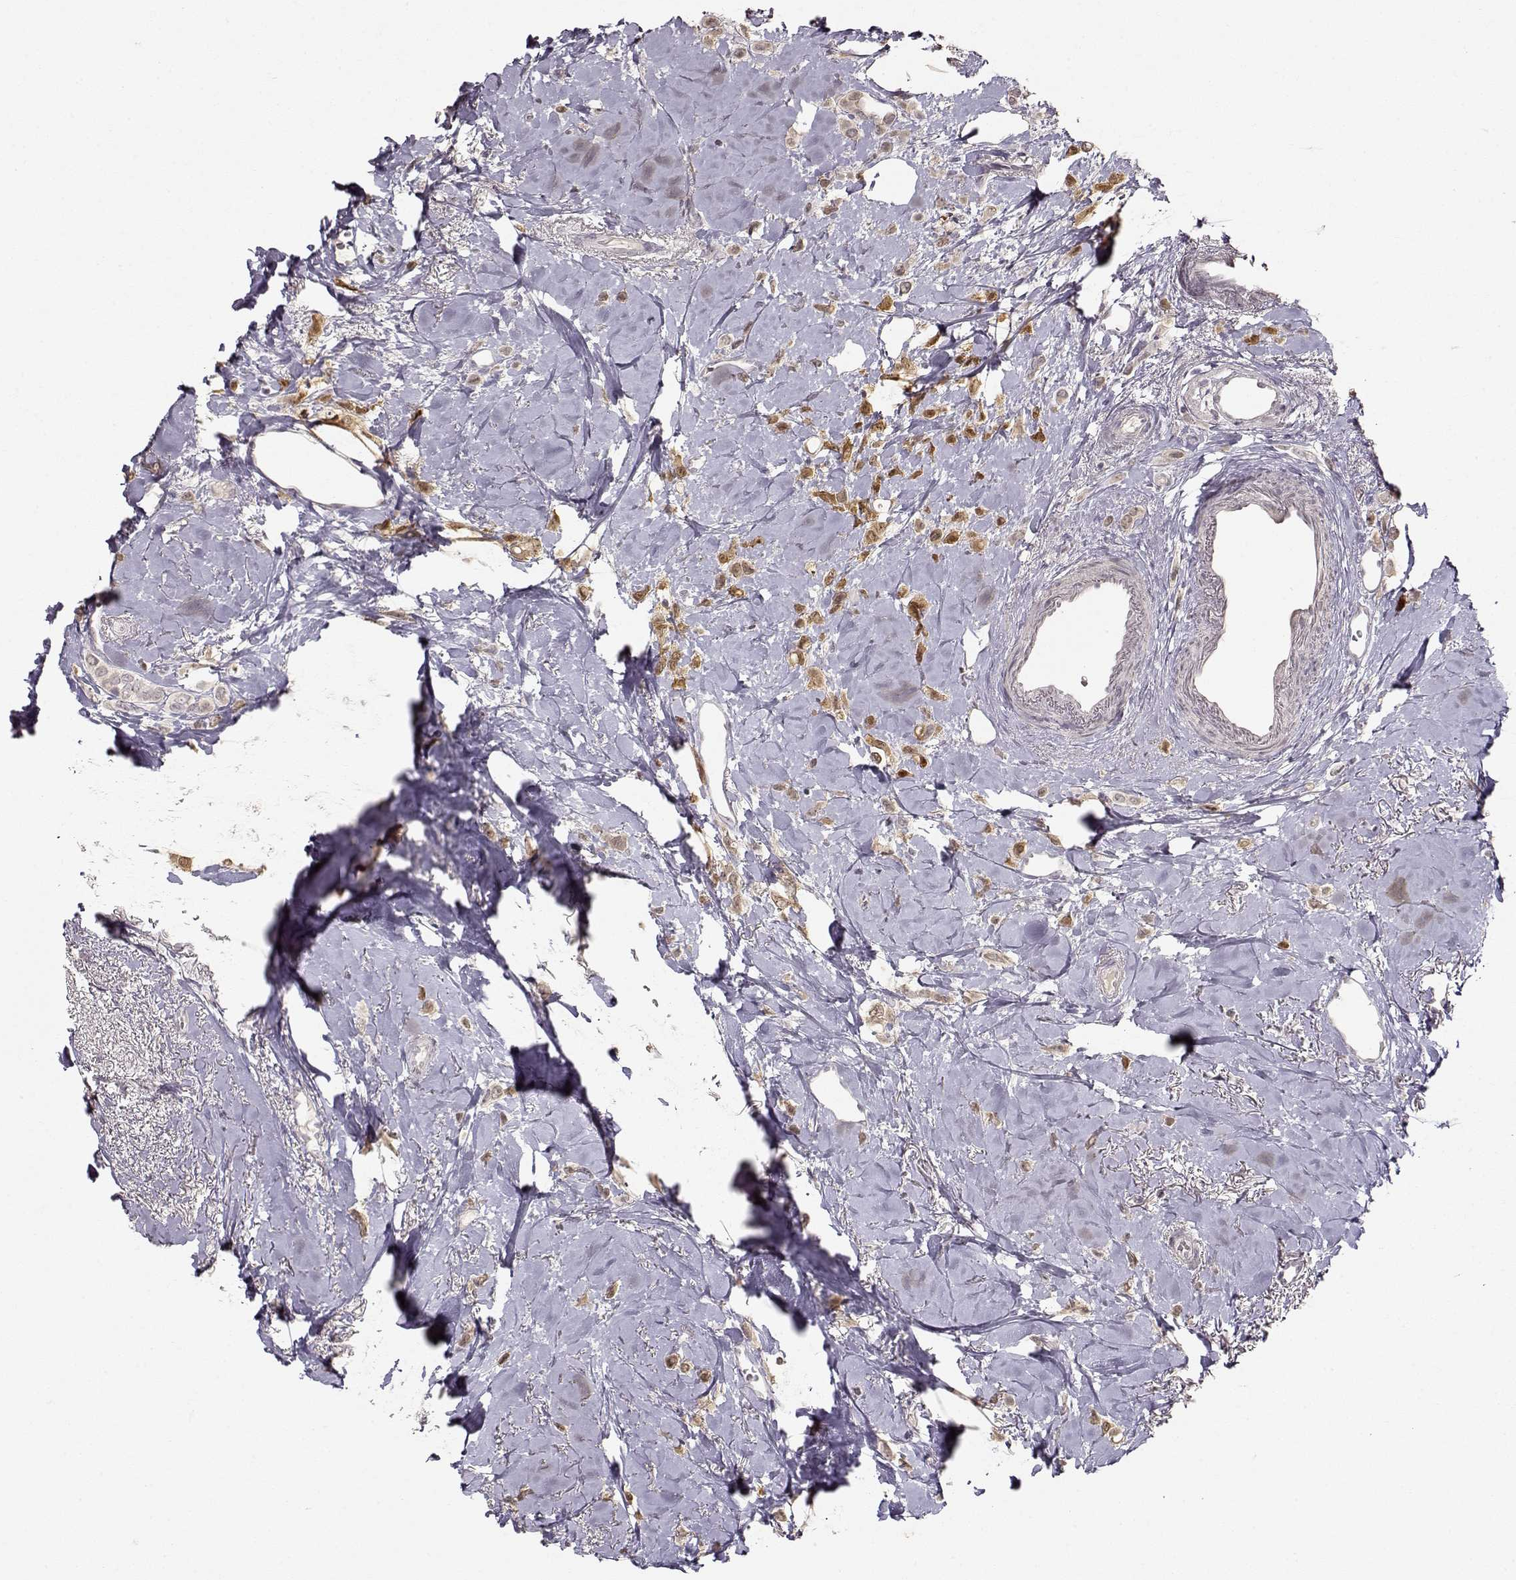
{"staining": {"intensity": "strong", "quantity": ">75%", "location": "cytoplasmic/membranous,nuclear"}, "tissue": "breast cancer", "cell_type": "Tumor cells", "image_type": "cancer", "snomed": [{"axis": "morphology", "description": "Lobular carcinoma"}, {"axis": "topography", "description": "Breast"}], "caption": "Immunohistochemical staining of human breast cancer demonstrates strong cytoplasmic/membranous and nuclear protein staining in approximately >75% of tumor cells. The staining was performed using DAB to visualize the protein expression in brown, while the nuclei were stained in blue with hematoxylin (Magnification: 20x).", "gene": "S100B", "patient": {"sex": "female", "age": 66}}